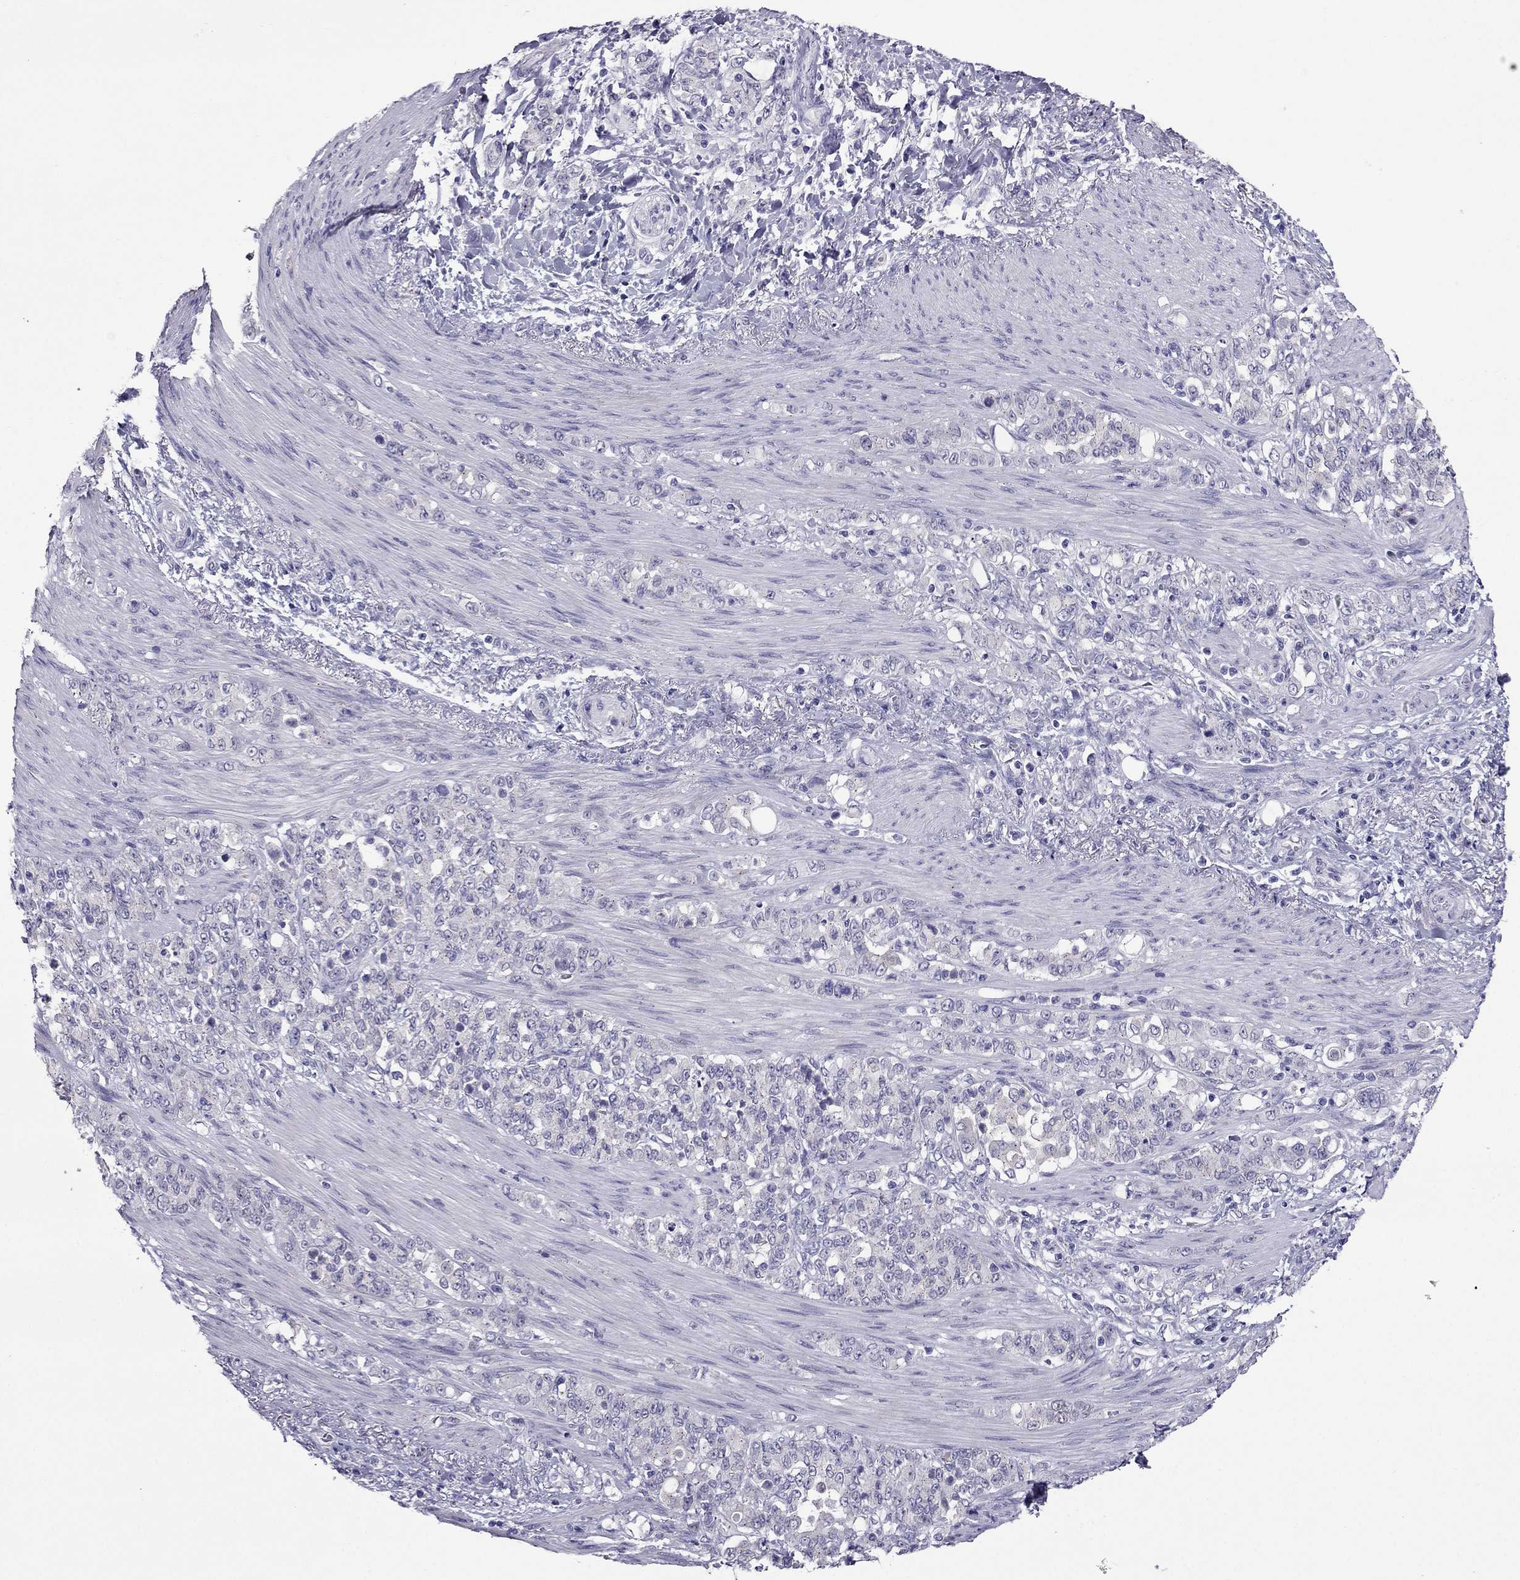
{"staining": {"intensity": "negative", "quantity": "none", "location": "none"}, "tissue": "stomach cancer", "cell_type": "Tumor cells", "image_type": "cancer", "snomed": [{"axis": "morphology", "description": "Adenocarcinoma, NOS"}, {"axis": "topography", "description": "Stomach"}], "caption": "DAB (3,3'-diaminobenzidine) immunohistochemical staining of human stomach adenocarcinoma reveals no significant staining in tumor cells.", "gene": "MYBPH", "patient": {"sex": "female", "age": 79}}